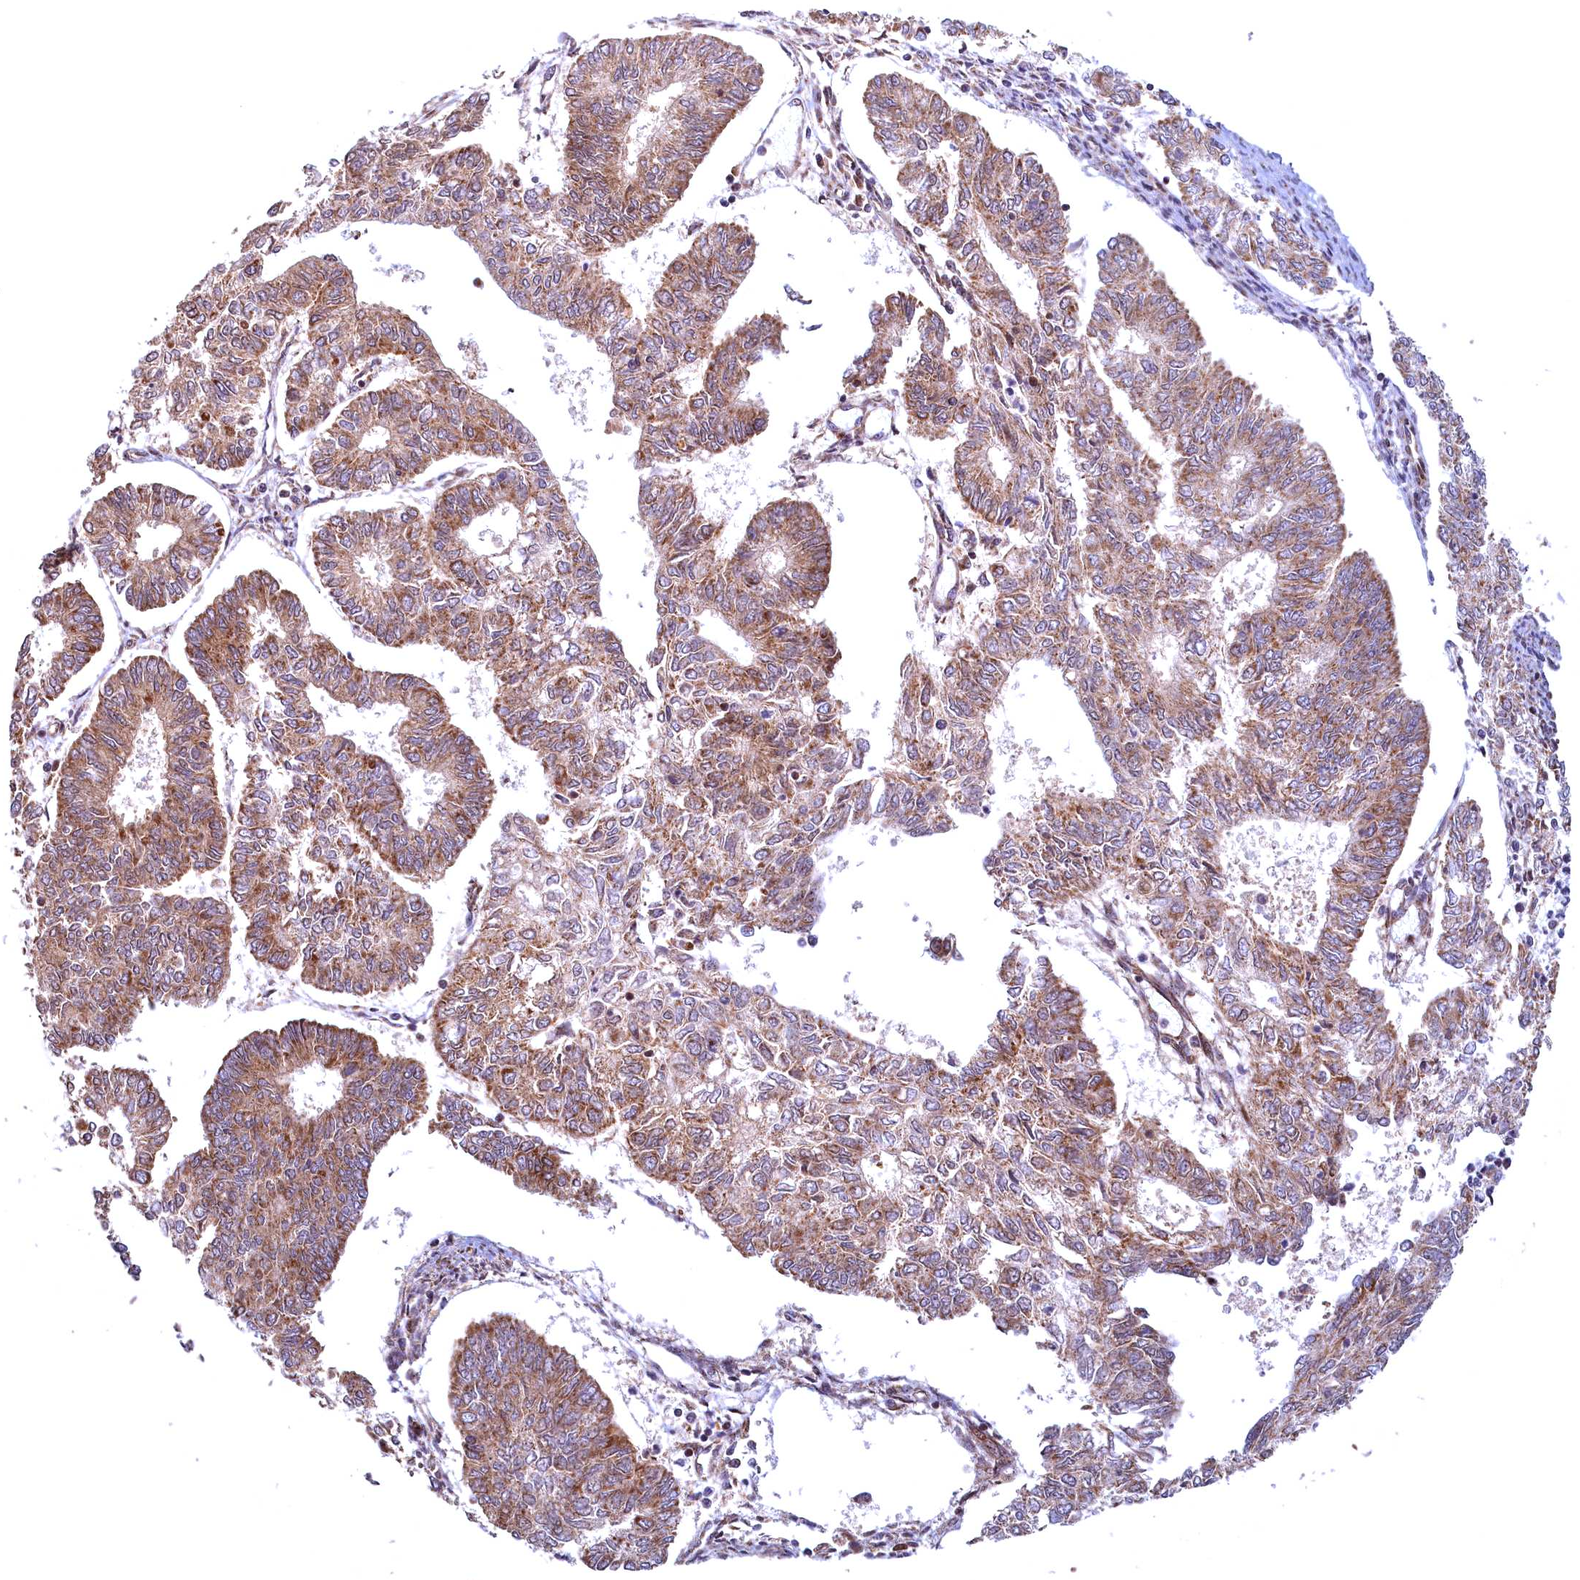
{"staining": {"intensity": "moderate", "quantity": ">75%", "location": "cytoplasmic/membranous"}, "tissue": "endometrial cancer", "cell_type": "Tumor cells", "image_type": "cancer", "snomed": [{"axis": "morphology", "description": "Adenocarcinoma, NOS"}, {"axis": "topography", "description": "Endometrium"}], "caption": "High-power microscopy captured an immunohistochemistry (IHC) micrograph of adenocarcinoma (endometrial), revealing moderate cytoplasmic/membranous positivity in about >75% of tumor cells. Using DAB (3,3'-diaminobenzidine) (brown) and hematoxylin (blue) stains, captured at high magnification using brightfield microscopy.", "gene": "PLA2G10", "patient": {"sex": "female", "age": 68}}